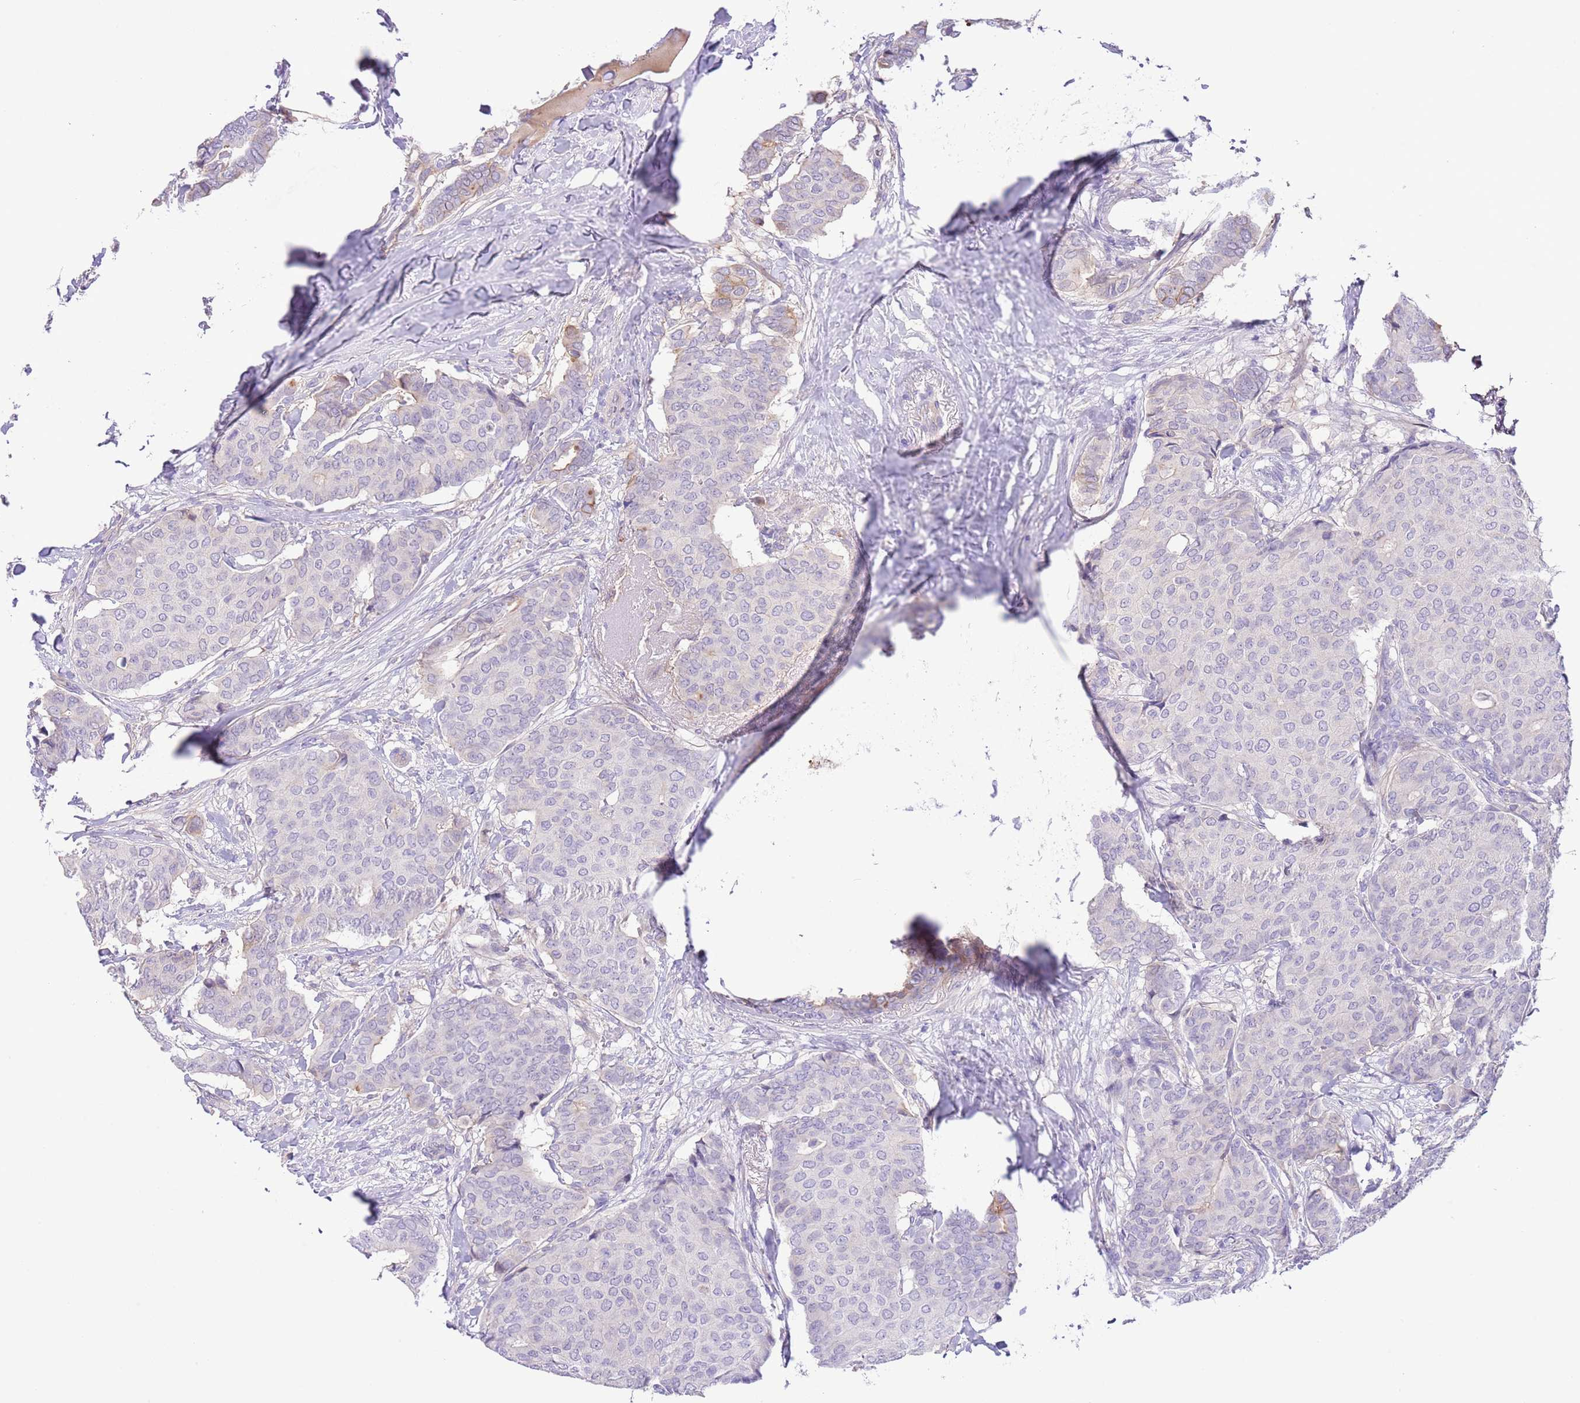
{"staining": {"intensity": "negative", "quantity": "none", "location": "none"}, "tissue": "breast cancer", "cell_type": "Tumor cells", "image_type": "cancer", "snomed": [{"axis": "morphology", "description": "Duct carcinoma"}, {"axis": "topography", "description": "Breast"}], "caption": "A histopathology image of human breast cancer is negative for staining in tumor cells.", "gene": "IGF1", "patient": {"sex": "female", "age": 75}}